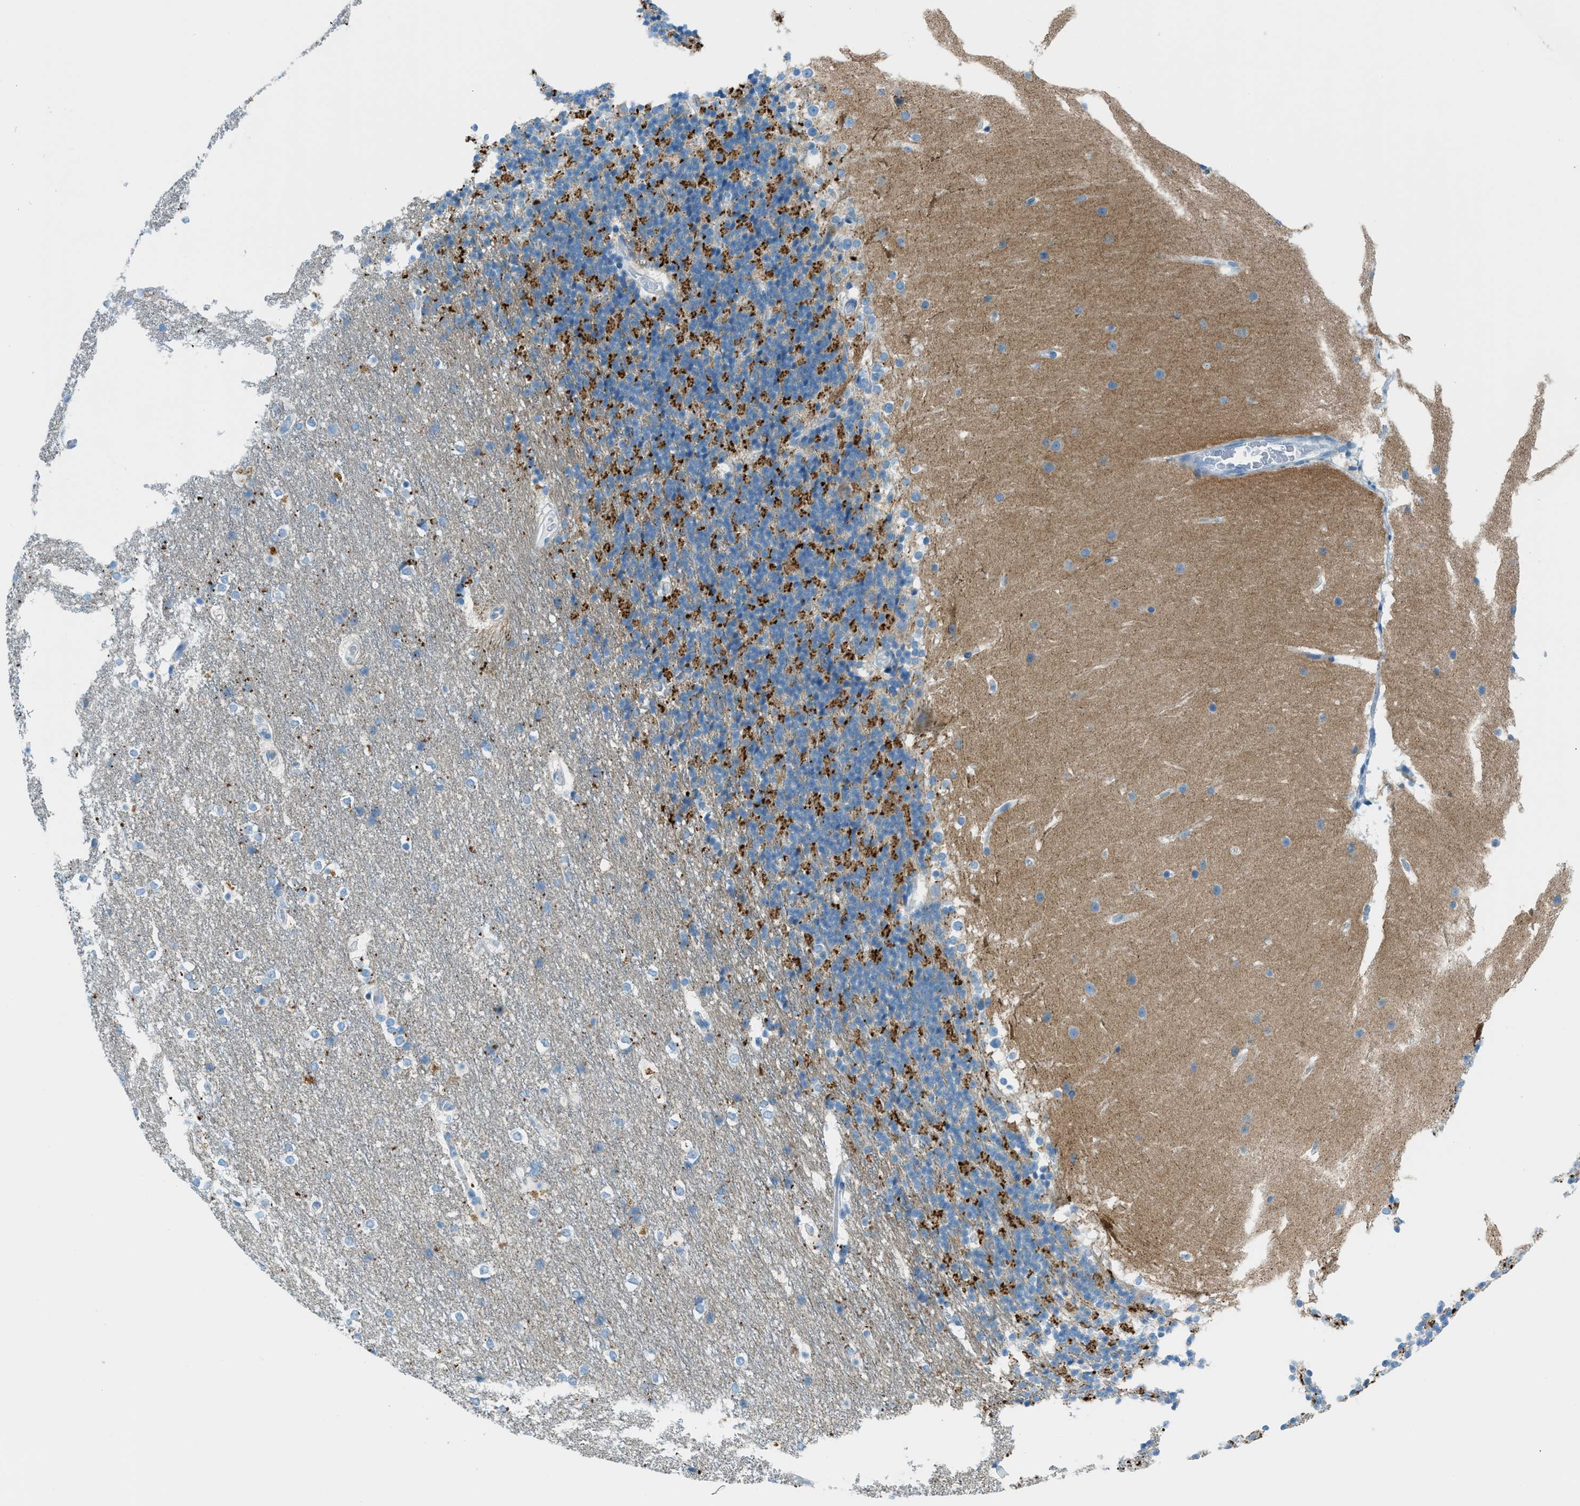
{"staining": {"intensity": "strong", "quantity": "<25%", "location": "cytoplasmic/membranous"}, "tissue": "cerebellum", "cell_type": "Cells in granular layer", "image_type": "normal", "snomed": [{"axis": "morphology", "description": "Normal tissue, NOS"}, {"axis": "topography", "description": "Cerebellum"}], "caption": "Strong cytoplasmic/membranous protein positivity is present in about <25% of cells in granular layer in cerebellum. The protein is stained brown, and the nuclei are stained in blue (DAB (3,3'-diaminobenzidine) IHC with brightfield microscopy, high magnification).", "gene": "C21orf62", "patient": {"sex": "female", "age": 19}}